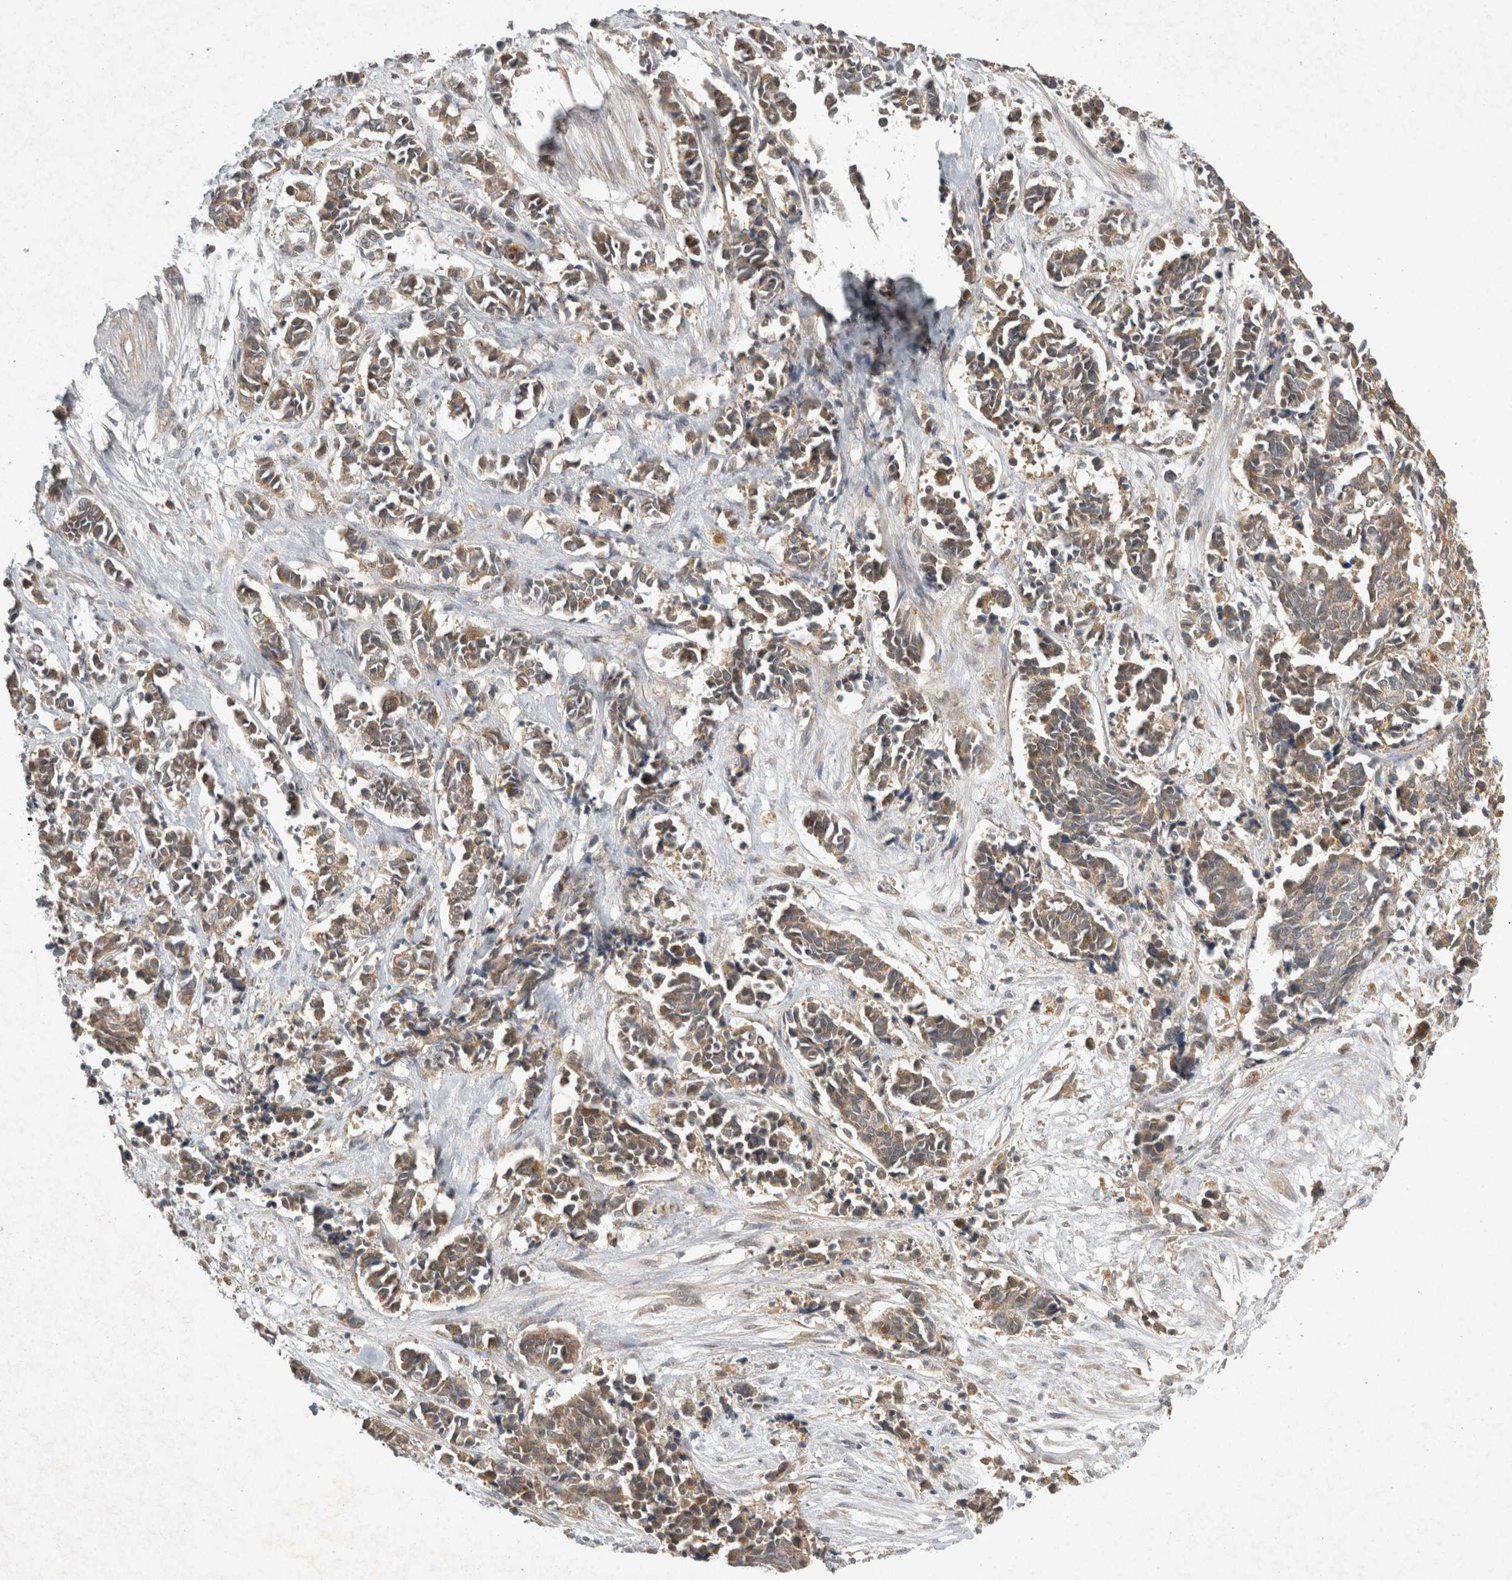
{"staining": {"intensity": "moderate", "quantity": ">75%", "location": "cytoplasmic/membranous"}, "tissue": "cervical cancer", "cell_type": "Tumor cells", "image_type": "cancer", "snomed": [{"axis": "morphology", "description": "Normal tissue, NOS"}, {"axis": "morphology", "description": "Squamous cell carcinoma, NOS"}, {"axis": "topography", "description": "Cervix"}], "caption": "Immunohistochemical staining of human cervical squamous cell carcinoma shows moderate cytoplasmic/membranous protein staining in approximately >75% of tumor cells.", "gene": "LOXL2", "patient": {"sex": "female", "age": 35}}